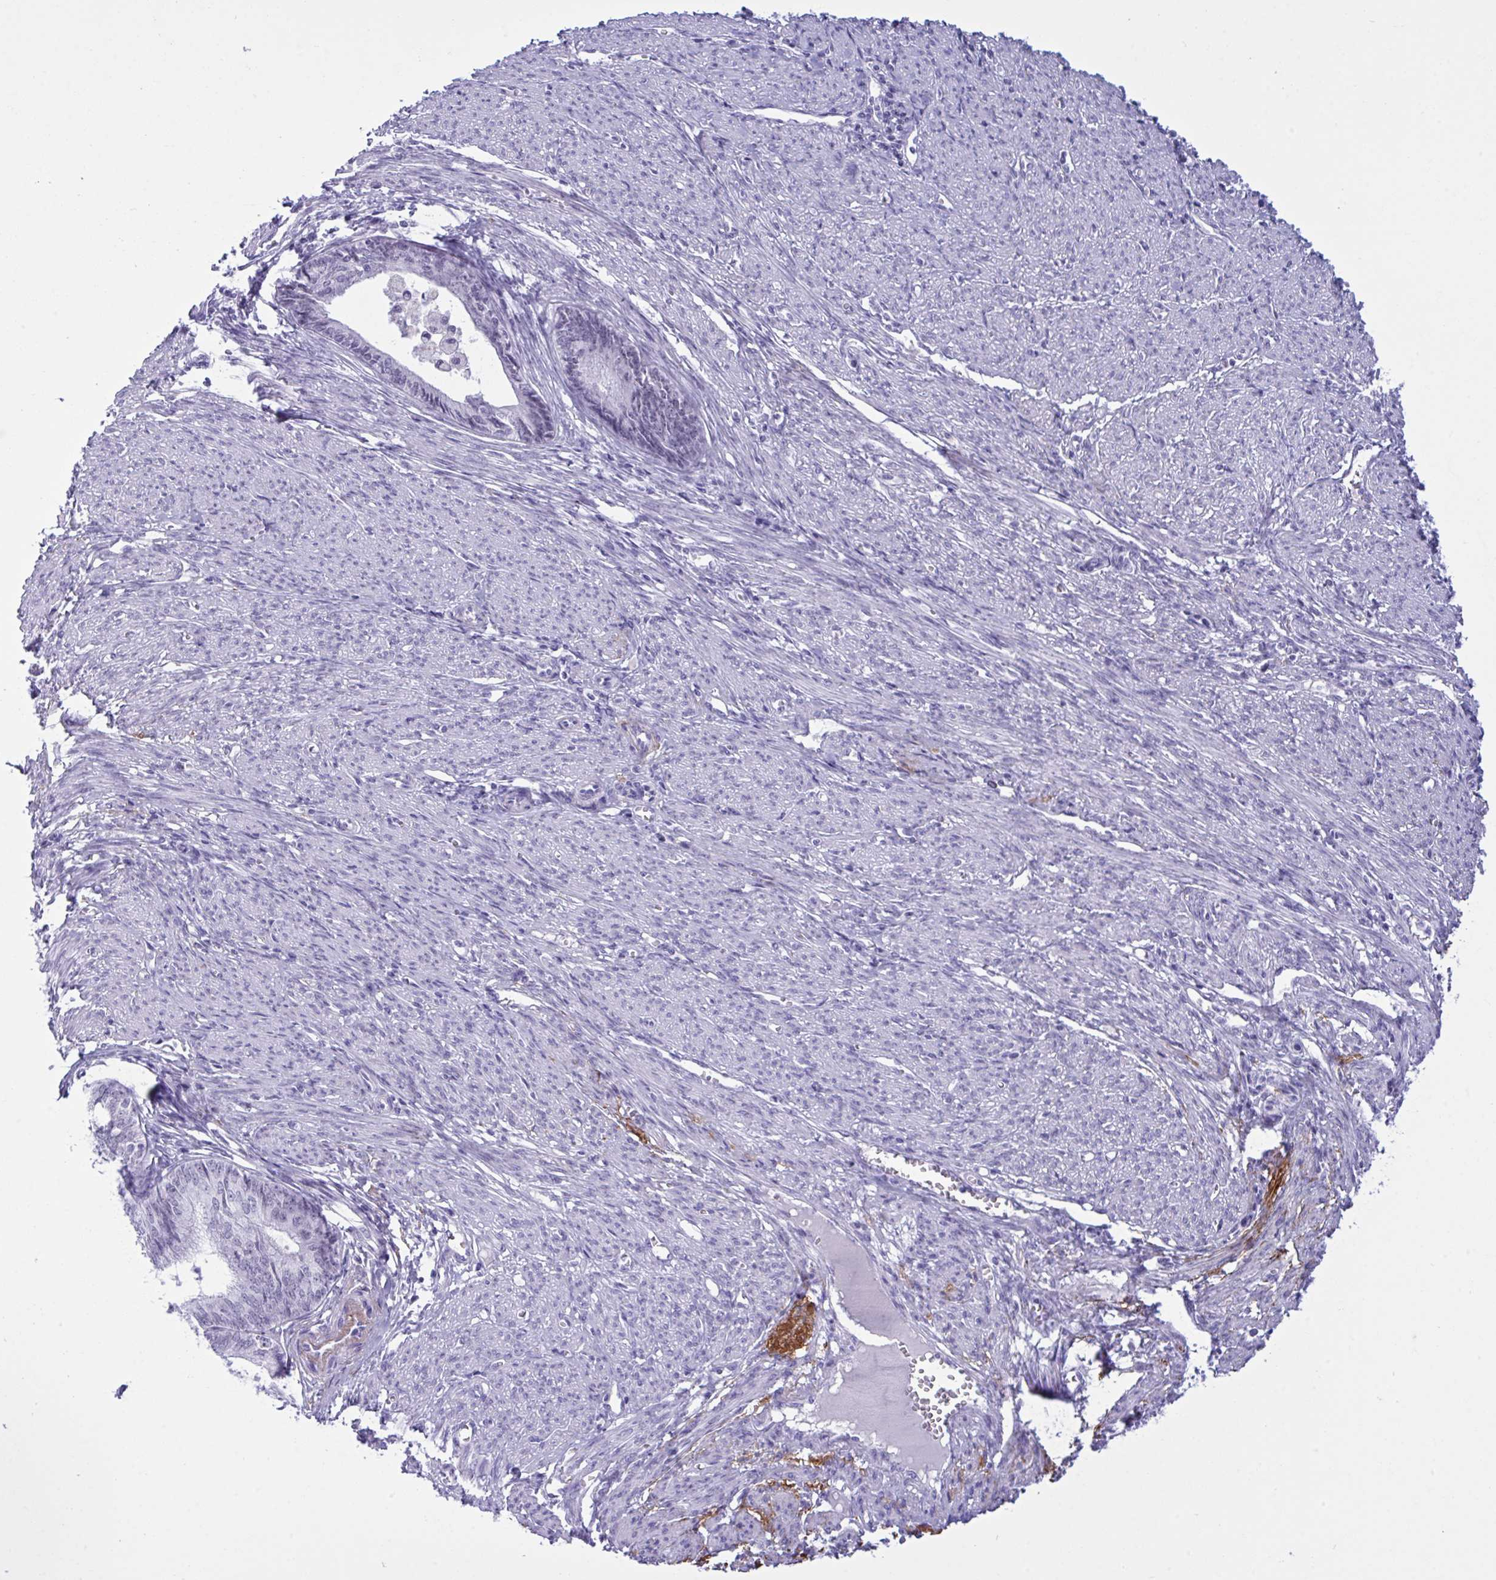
{"staining": {"intensity": "negative", "quantity": "none", "location": "none"}, "tissue": "endometrial cancer", "cell_type": "Tumor cells", "image_type": "cancer", "snomed": [{"axis": "morphology", "description": "Adenocarcinoma, NOS"}, {"axis": "topography", "description": "Endometrium"}], "caption": "DAB (3,3'-diaminobenzidine) immunohistochemical staining of endometrial cancer (adenocarcinoma) demonstrates no significant staining in tumor cells.", "gene": "ELN", "patient": {"sex": "female", "age": 68}}